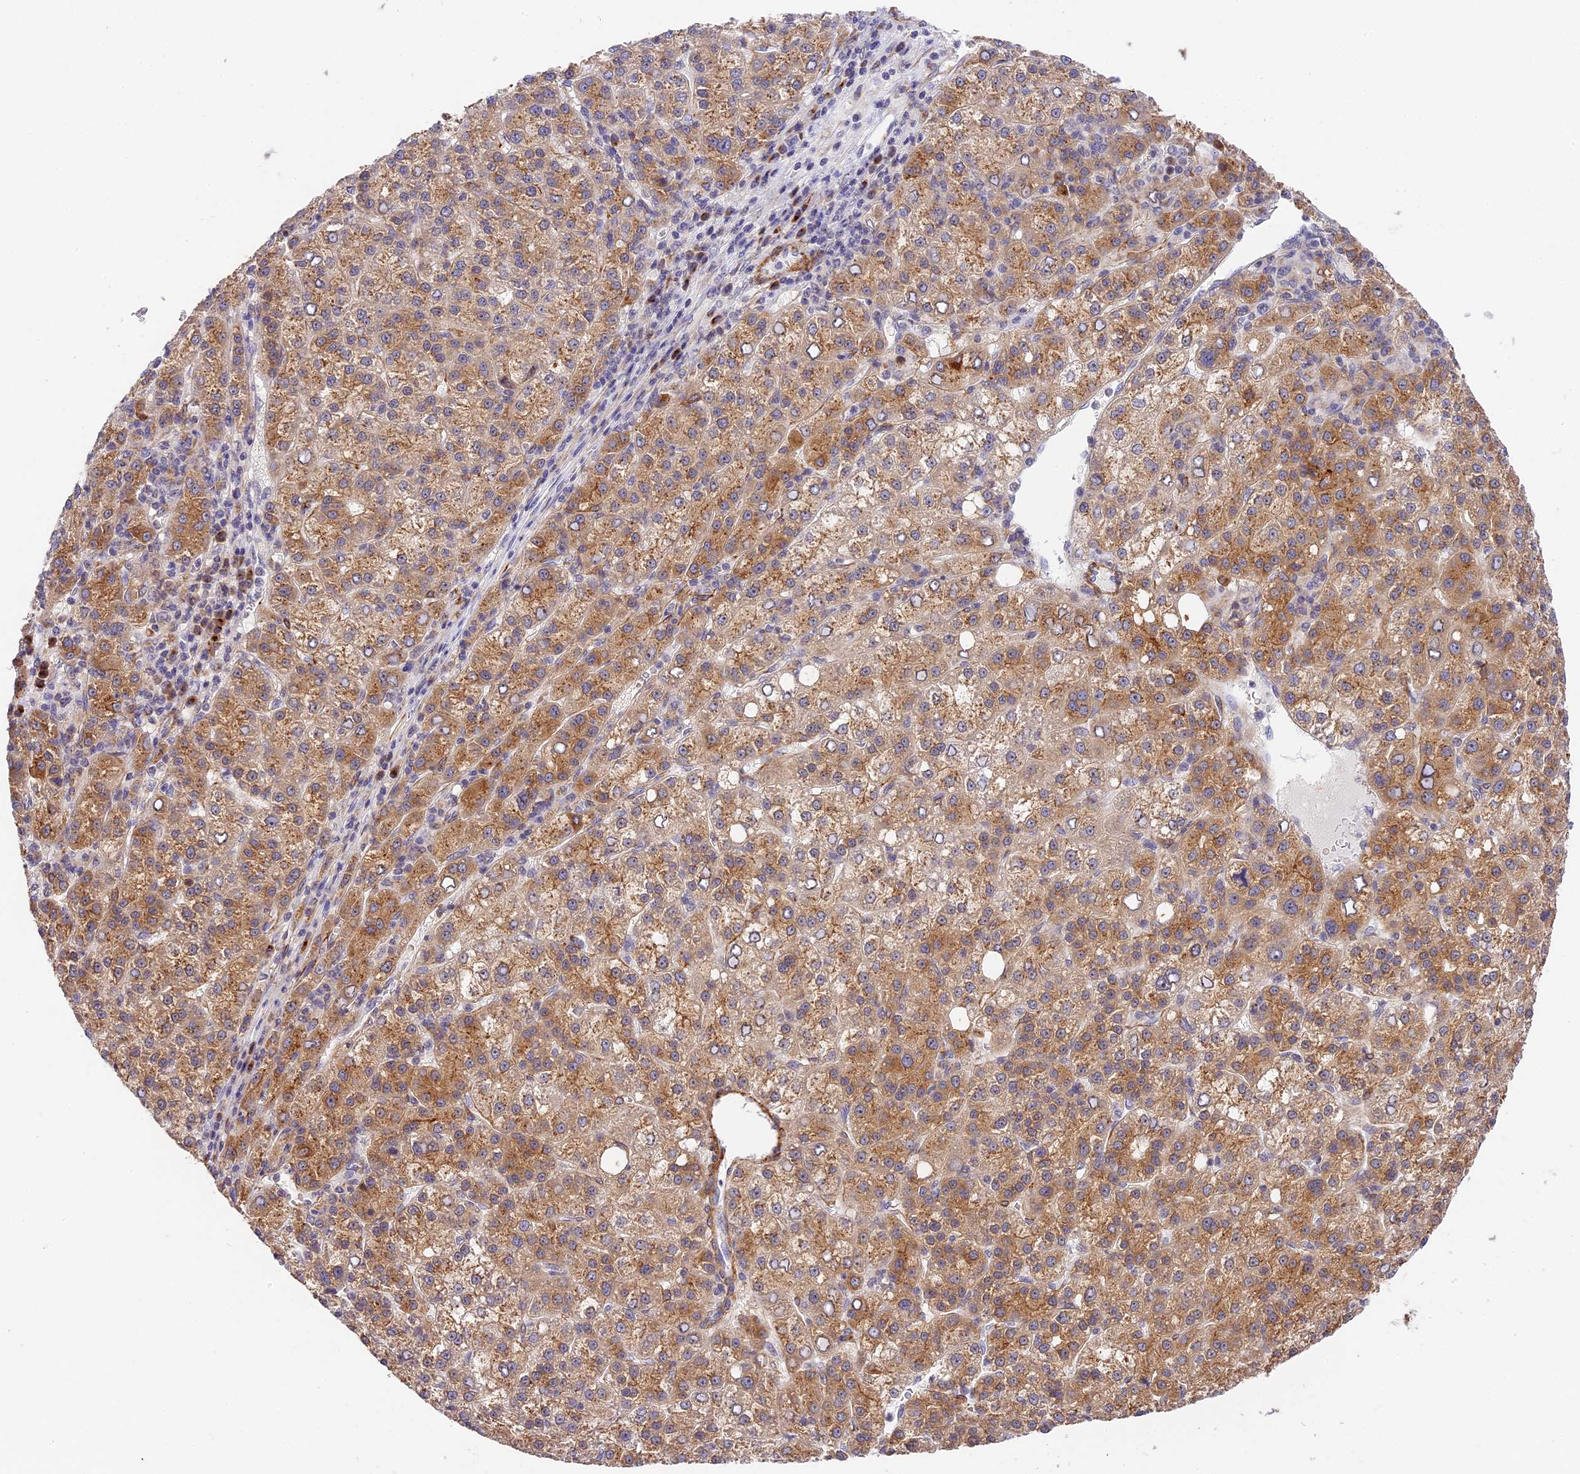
{"staining": {"intensity": "moderate", "quantity": ">75%", "location": "cytoplasmic/membranous"}, "tissue": "liver cancer", "cell_type": "Tumor cells", "image_type": "cancer", "snomed": [{"axis": "morphology", "description": "Carcinoma, Hepatocellular, NOS"}, {"axis": "topography", "description": "Liver"}], "caption": "This photomicrograph reveals liver hepatocellular carcinoma stained with IHC to label a protein in brown. The cytoplasmic/membranous of tumor cells show moderate positivity for the protein. Nuclei are counter-stained blue.", "gene": "HEATR5B", "patient": {"sex": "female", "age": 58}}